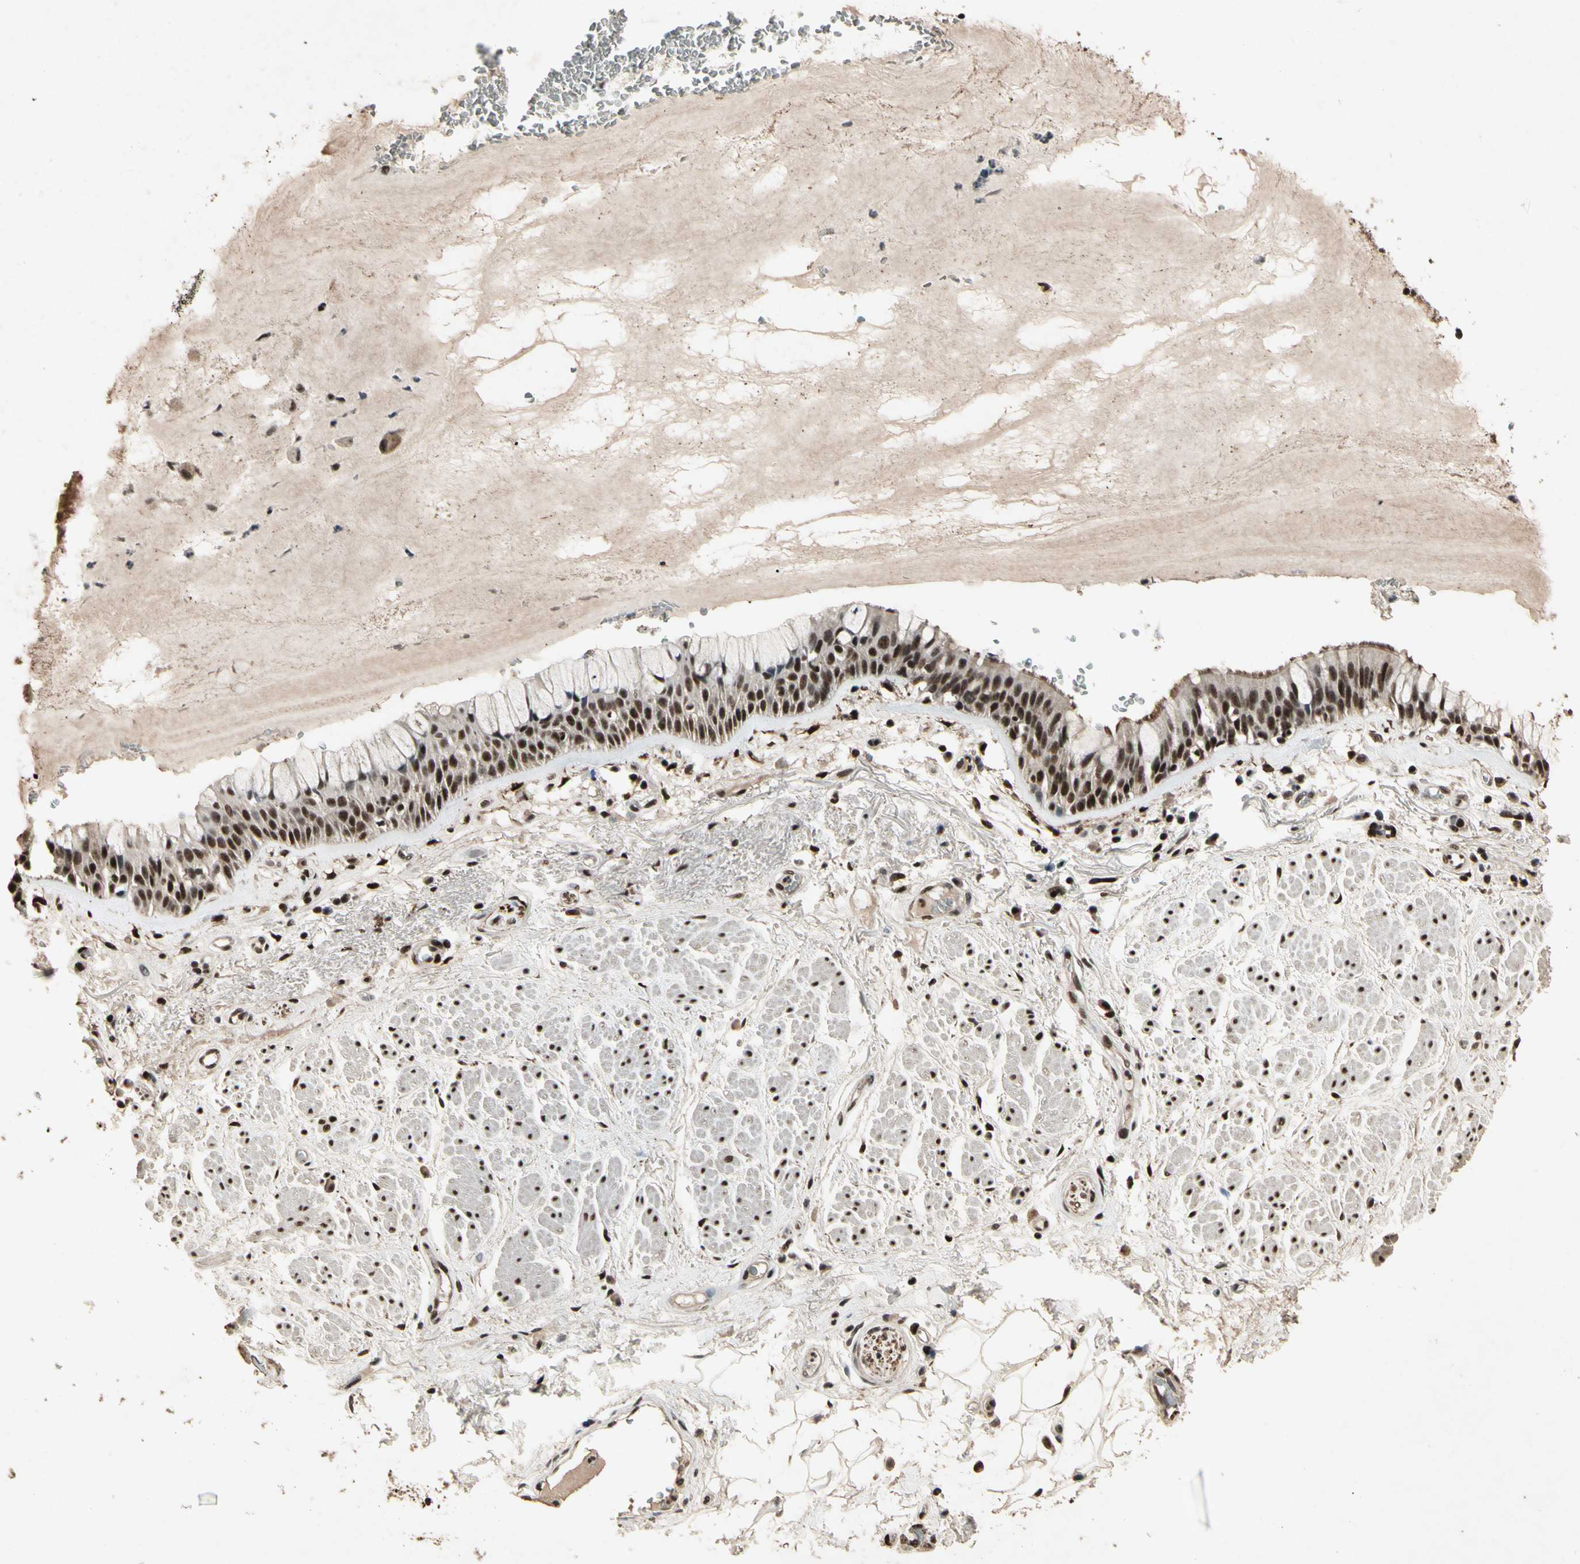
{"staining": {"intensity": "strong", "quantity": ">75%", "location": "cytoplasmic/membranous,nuclear"}, "tissue": "bronchus", "cell_type": "Respiratory epithelial cells", "image_type": "normal", "snomed": [{"axis": "morphology", "description": "Normal tissue, NOS"}, {"axis": "topography", "description": "Bronchus"}], "caption": "Immunohistochemistry histopathology image of unremarkable bronchus: human bronchus stained using IHC shows high levels of strong protein expression localized specifically in the cytoplasmic/membranous,nuclear of respiratory epithelial cells, appearing as a cytoplasmic/membranous,nuclear brown color.", "gene": "TBX2", "patient": {"sex": "male", "age": 66}}